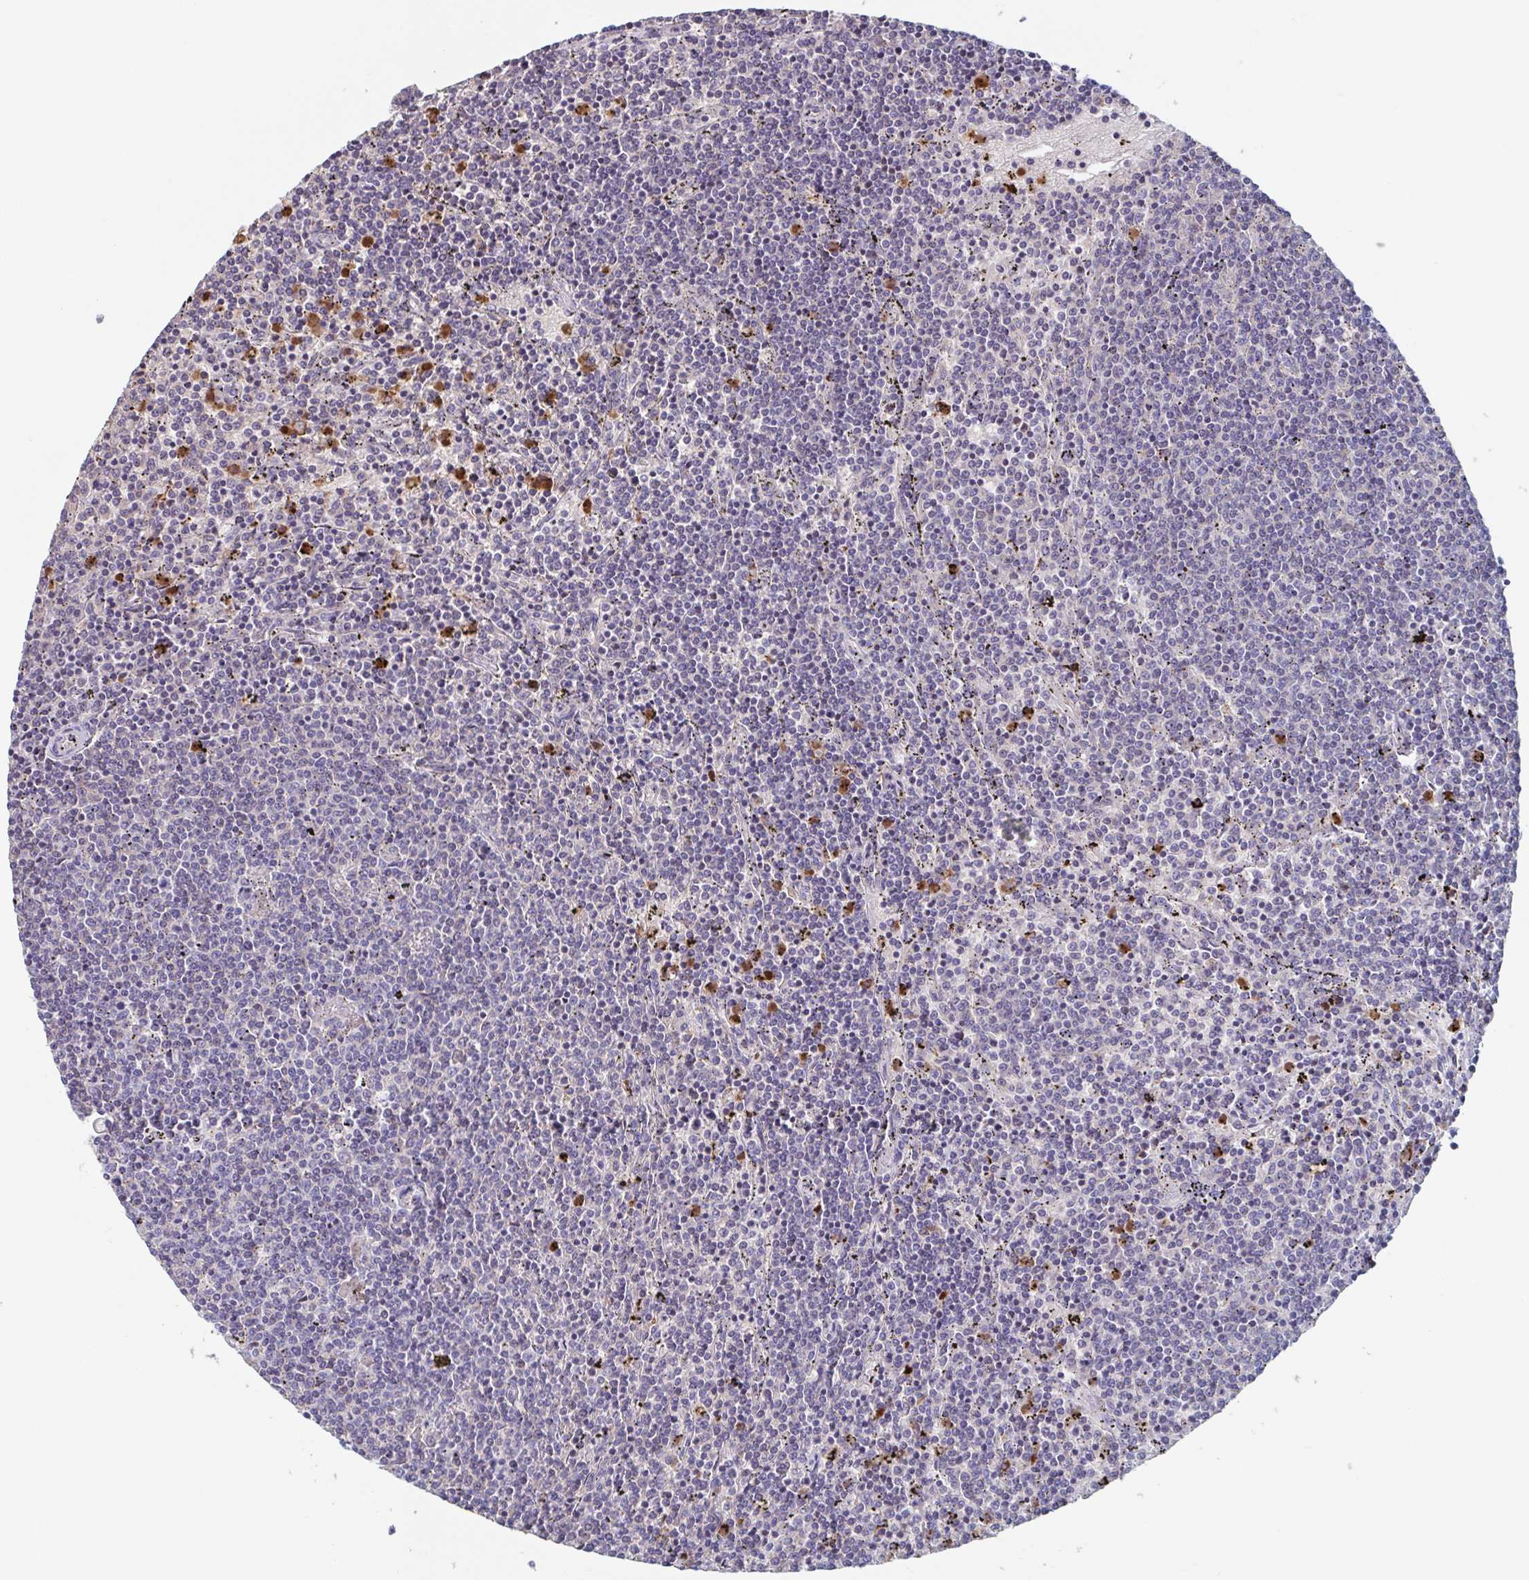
{"staining": {"intensity": "negative", "quantity": "none", "location": "none"}, "tissue": "lymphoma", "cell_type": "Tumor cells", "image_type": "cancer", "snomed": [{"axis": "morphology", "description": "Malignant lymphoma, non-Hodgkin's type, Low grade"}, {"axis": "topography", "description": "Spleen"}], "caption": "DAB (3,3'-diaminobenzidine) immunohistochemical staining of human lymphoma demonstrates no significant staining in tumor cells.", "gene": "BPI", "patient": {"sex": "female", "age": 50}}